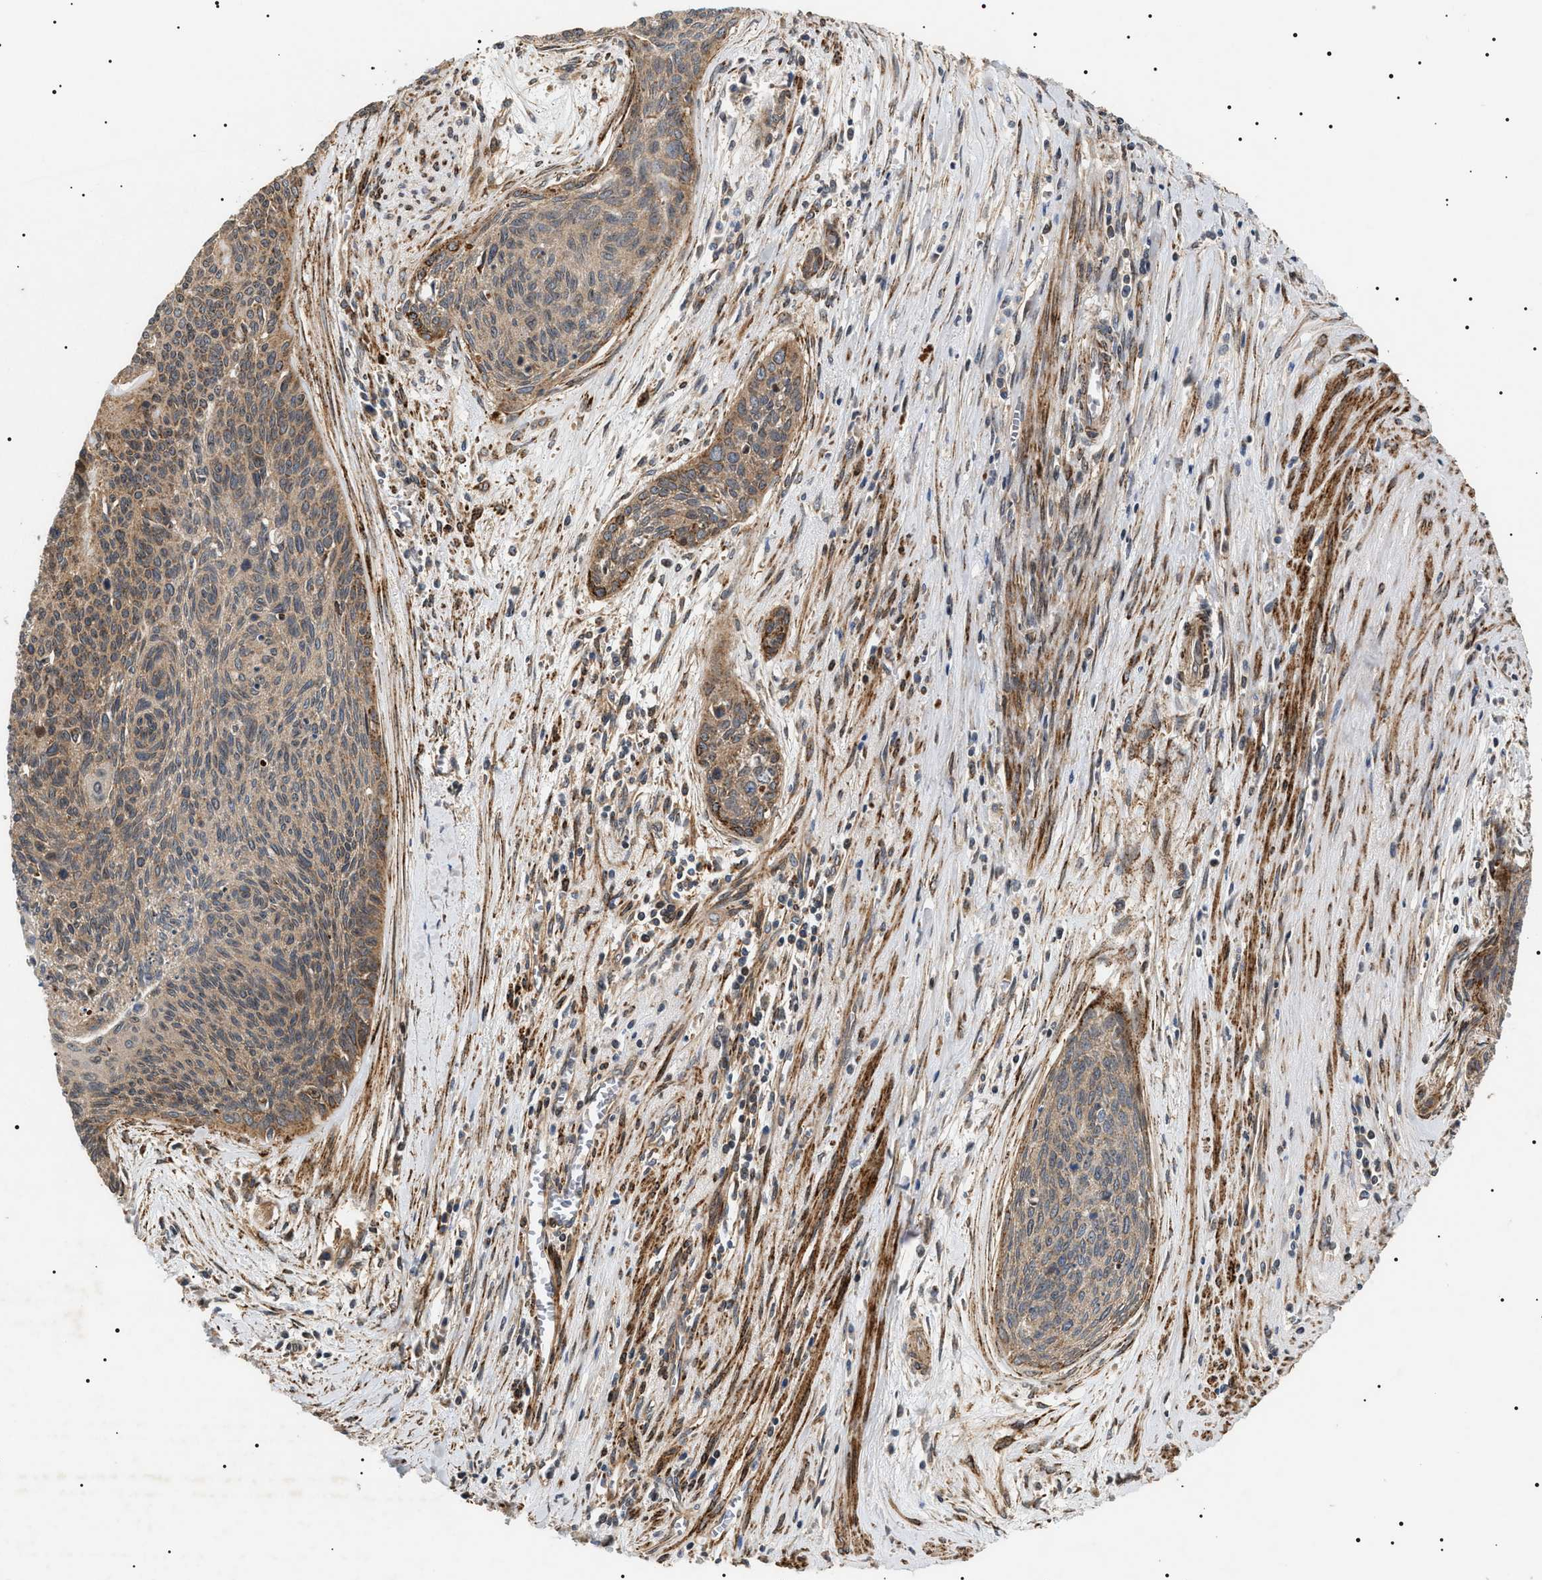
{"staining": {"intensity": "weak", "quantity": "25%-75%", "location": "cytoplasmic/membranous"}, "tissue": "cervical cancer", "cell_type": "Tumor cells", "image_type": "cancer", "snomed": [{"axis": "morphology", "description": "Squamous cell carcinoma, NOS"}, {"axis": "topography", "description": "Cervix"}], "caption": "Immunohistochemistry staining of cervical cancer, which shows low levels of weak cytoplasmic/membranous staining in about 25%-75% of tumor cells indicating weak cytoplasmic/membranous protein expression. The staining was performed using DAB (3,3'-diaminobenzidine) (brown) for protein detection and nuclei were counterstained in hematoxylin (blue).", "gene": "ZBTB26", "patient": {"sex": "female", "age": 55}}